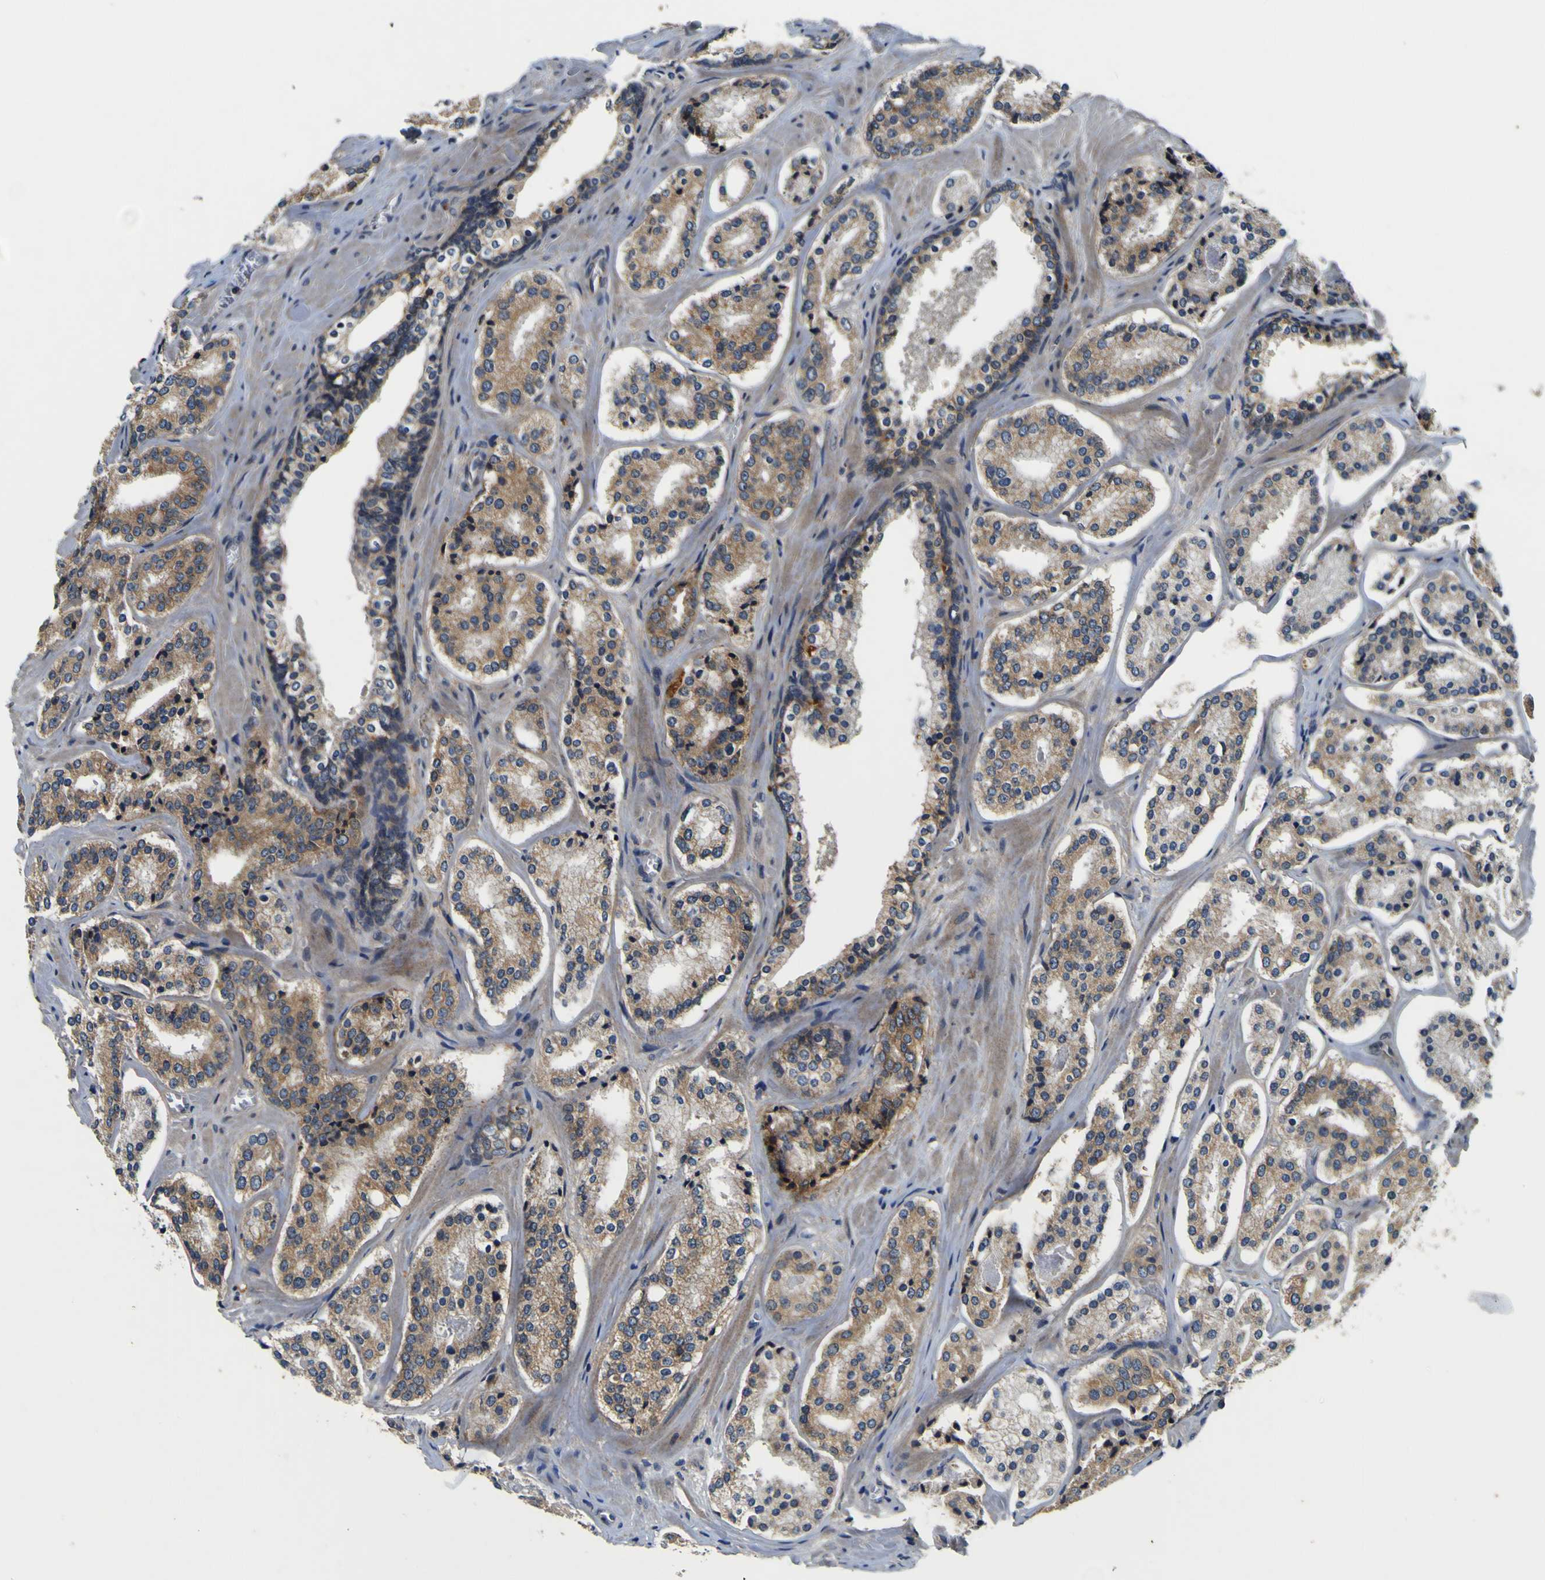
{"staining": {"intensity": "moderate", "quantity": ">75%", "location": "cytoplasmic/membranous"}, "tissue": "prostate cancer", "cell_type": "Tumor cells", "image_type": "cancer", "snomed": [{"axis": "morphology", "description": "Adenocarcinoma, High grade"}, {"axis": "topography", "description": "Prostate"}], "caption": "Prostate high-grade adenocarcinoma was stained to show a protein in brown. There is medium levels of moderate cytoplasmic/membranous staining in approximately >75% of tumor cells.", "gene": "EPHB4", "patient": {"sex": "male", "age": 60}}